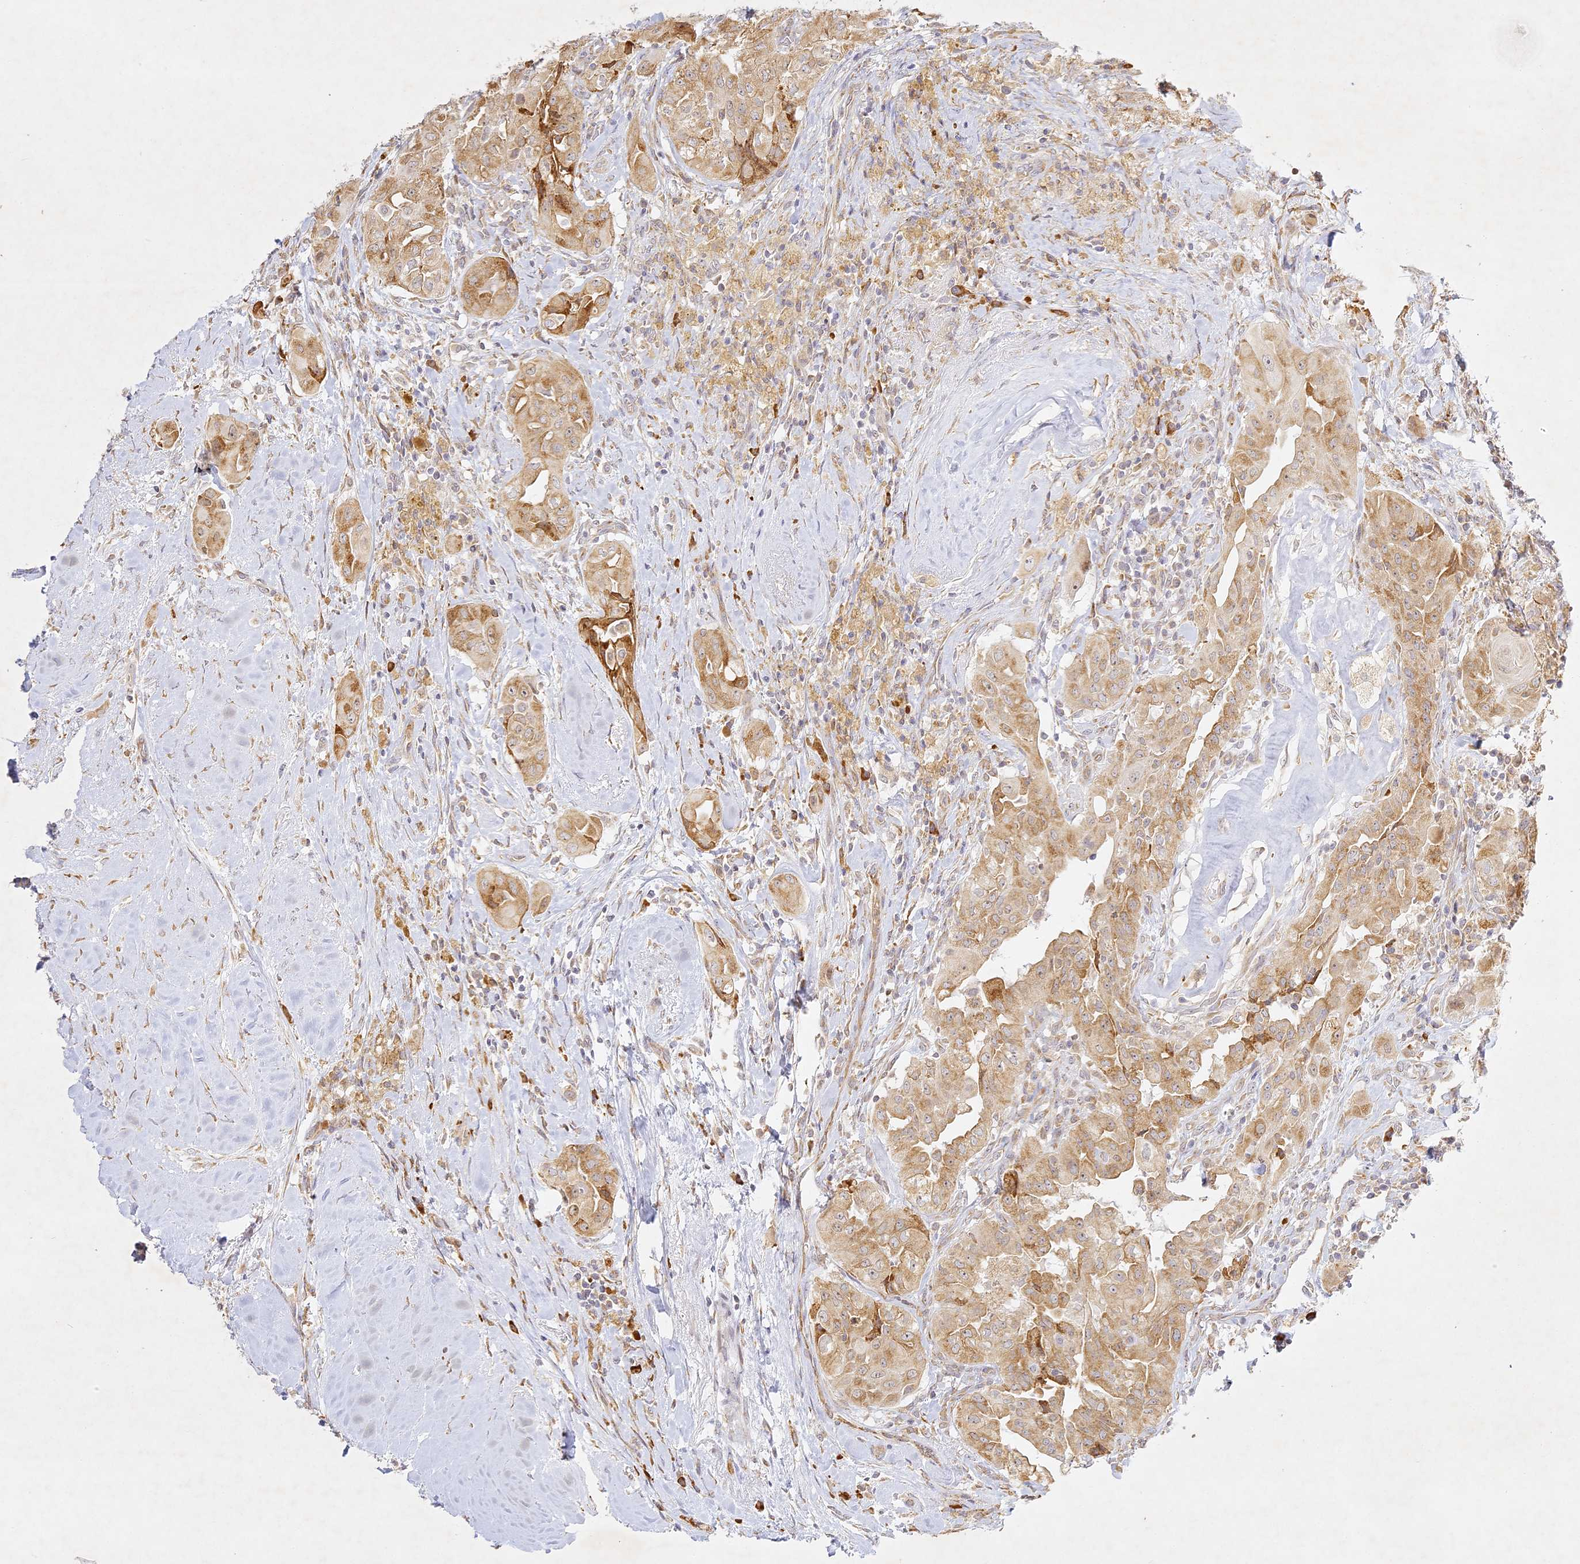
{"staining": {"intensity": "moderate", "quantity": ">75%", "location": "cytoplasmic/membranous"}, "tissue": "thyroid cancer", "cell_type": "Tumor cells", "image_type": "cancer", "snomed": [{"axis": "morphology", "description": "Papillary adenocarcinoma, NOS"}, {"axis": "topography", "description": "Thyroid gland"}], "caption": "Immunohistochemistry (IHC) of human thyroid cancer displays medium levels of moderate cytoplasmic/membranous expression in about >75% of tumor cells. Ihc stains the protein in brown and the nuclei are stained blue.", "gene": "SLC30A5", "patient": {"sex": "female", "age": 59}}